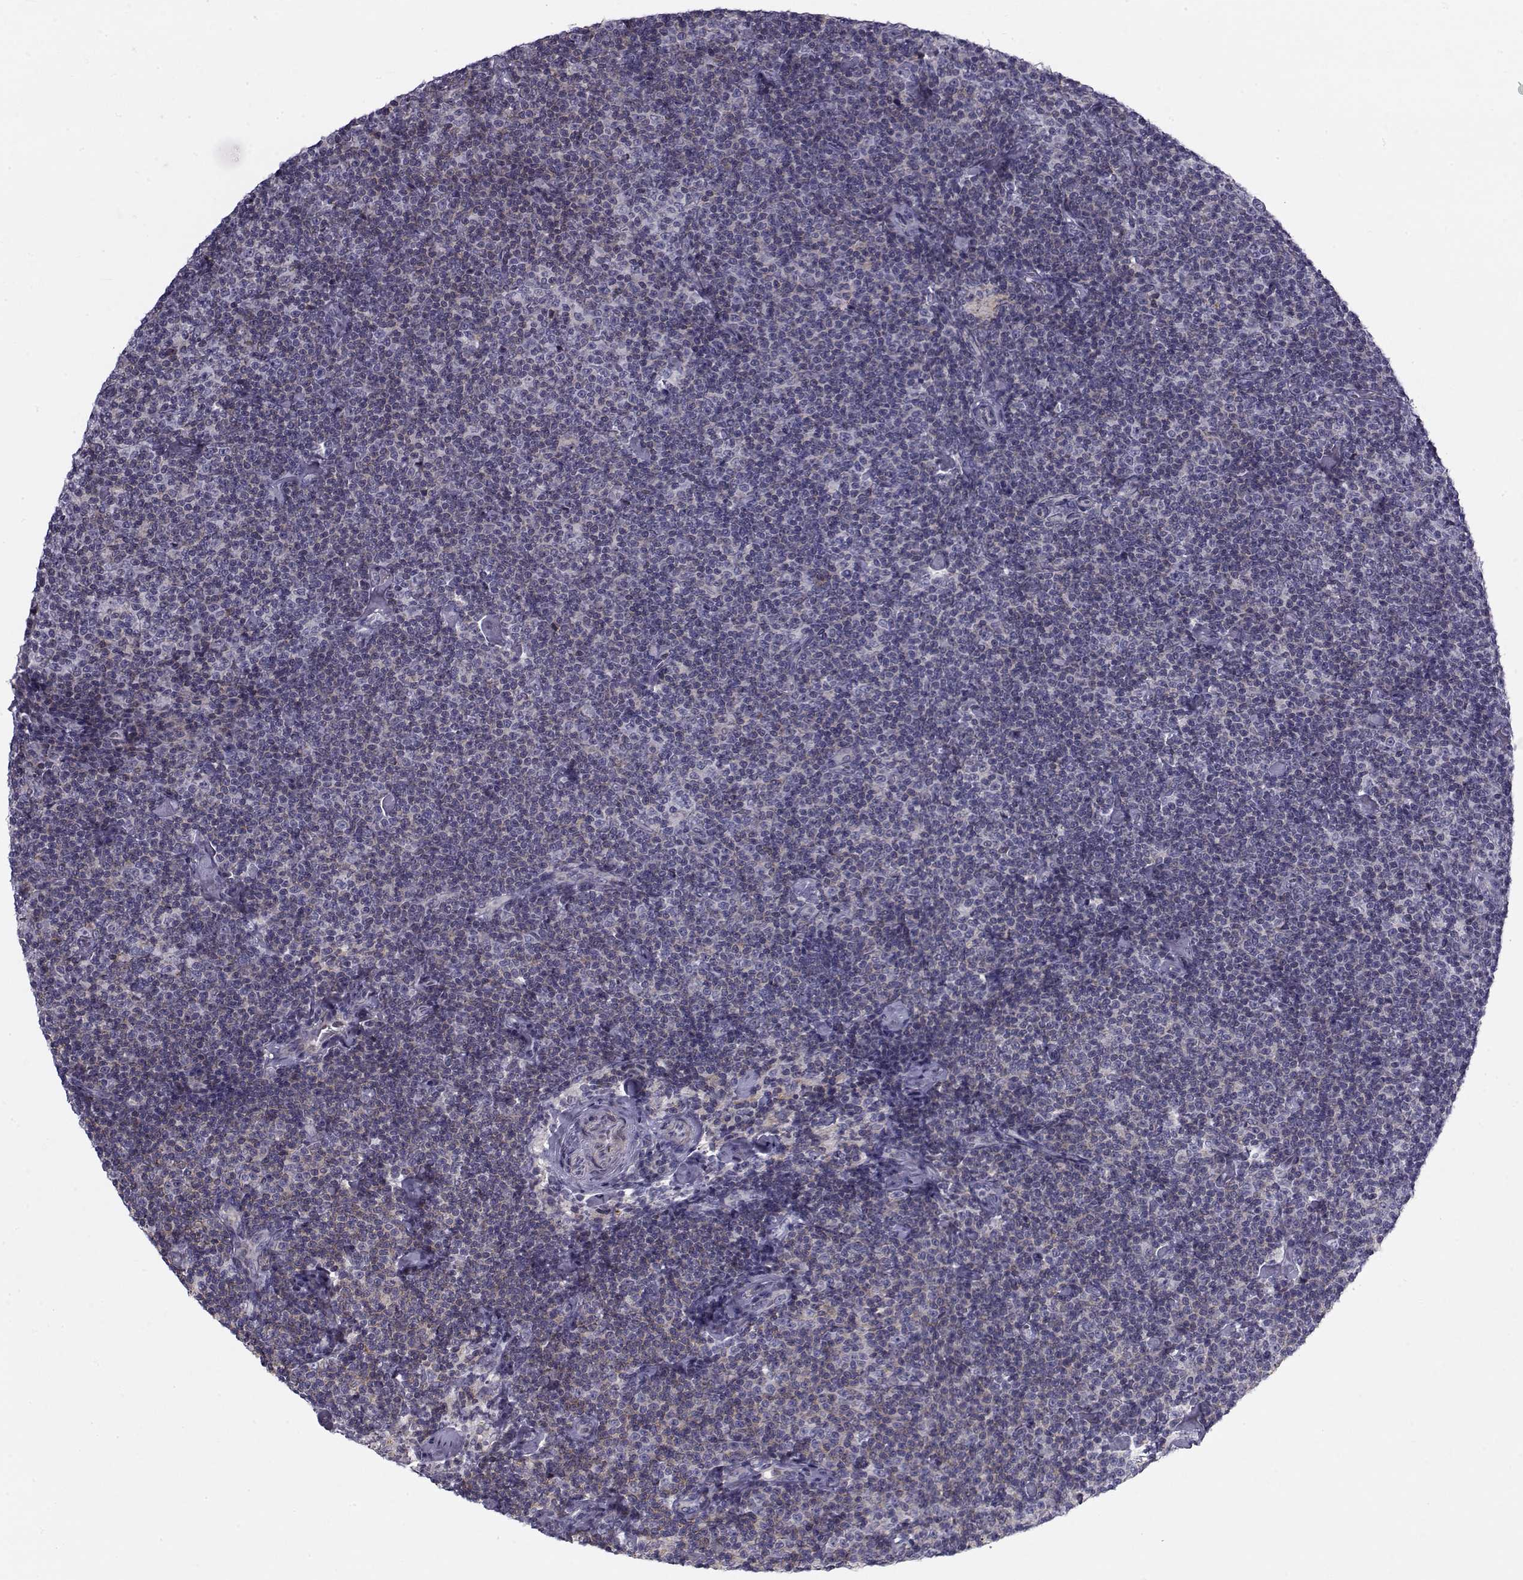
{"staining": {"intensity": "negative", "quantity": "none", "location": "none"}, "tissue": "lymphoma", "cell_type": "Tumor cells", "image_type": "cancer", "snomed": [{"axis": "morphology", "description": "Malignant lymphoma, non-Hodgkin's type, Low grade"}, {"axis": "topography", "description": "Lymph node"}], "caption": "There is no significant staining in tumor cells of low-grade malignant lymphoma, non-Hodgkin's type.", "gene": "LRRC27", "patient": {"sex": "male", "age": 81}}